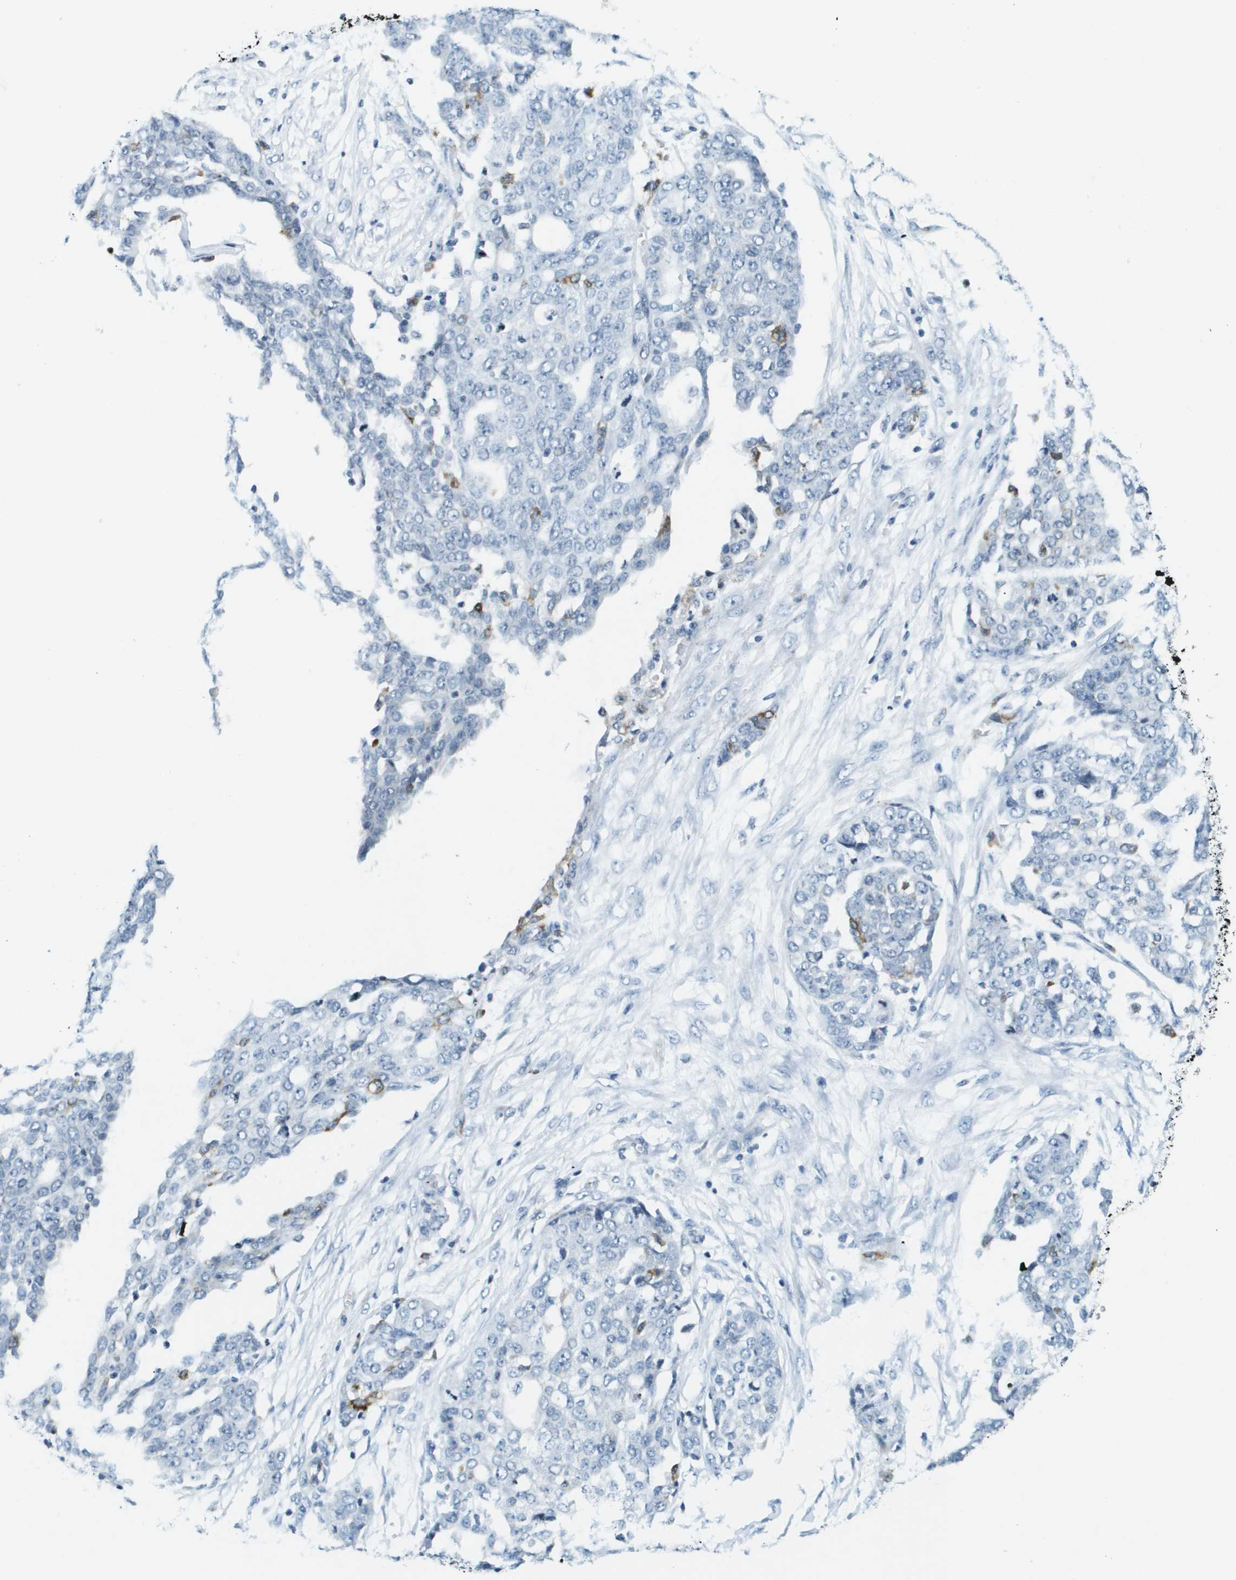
{"staining": {"intensity": "negative", "quantity": "none", "location": "none"}, "tissue": "ovarian cancer", "cell_type": "Tumor cells", "image_type": "cancer", "snomed": [{"axis": "morphology", "description": "Cystadenocarcinoma, serous, NOS"}, {"axis": "topography", "description": "Soft tissue"}, {"axis": "topography", "description": "Ovary"}], "caption": "High magnification brightfield microscopy of ovarian cancer (serous cystadenocarcinoma) stained with DAB (brown) and counterstained with hematoxylin (blue): tumor cells show no significant staining. (Brightfield microscopy of DAB (3,3'-diaminobenzidine) immunohistochemistry (IHC) at high magnification).", "gene": "UVRAG", "patient": {"sex": "female", "age": 57}}